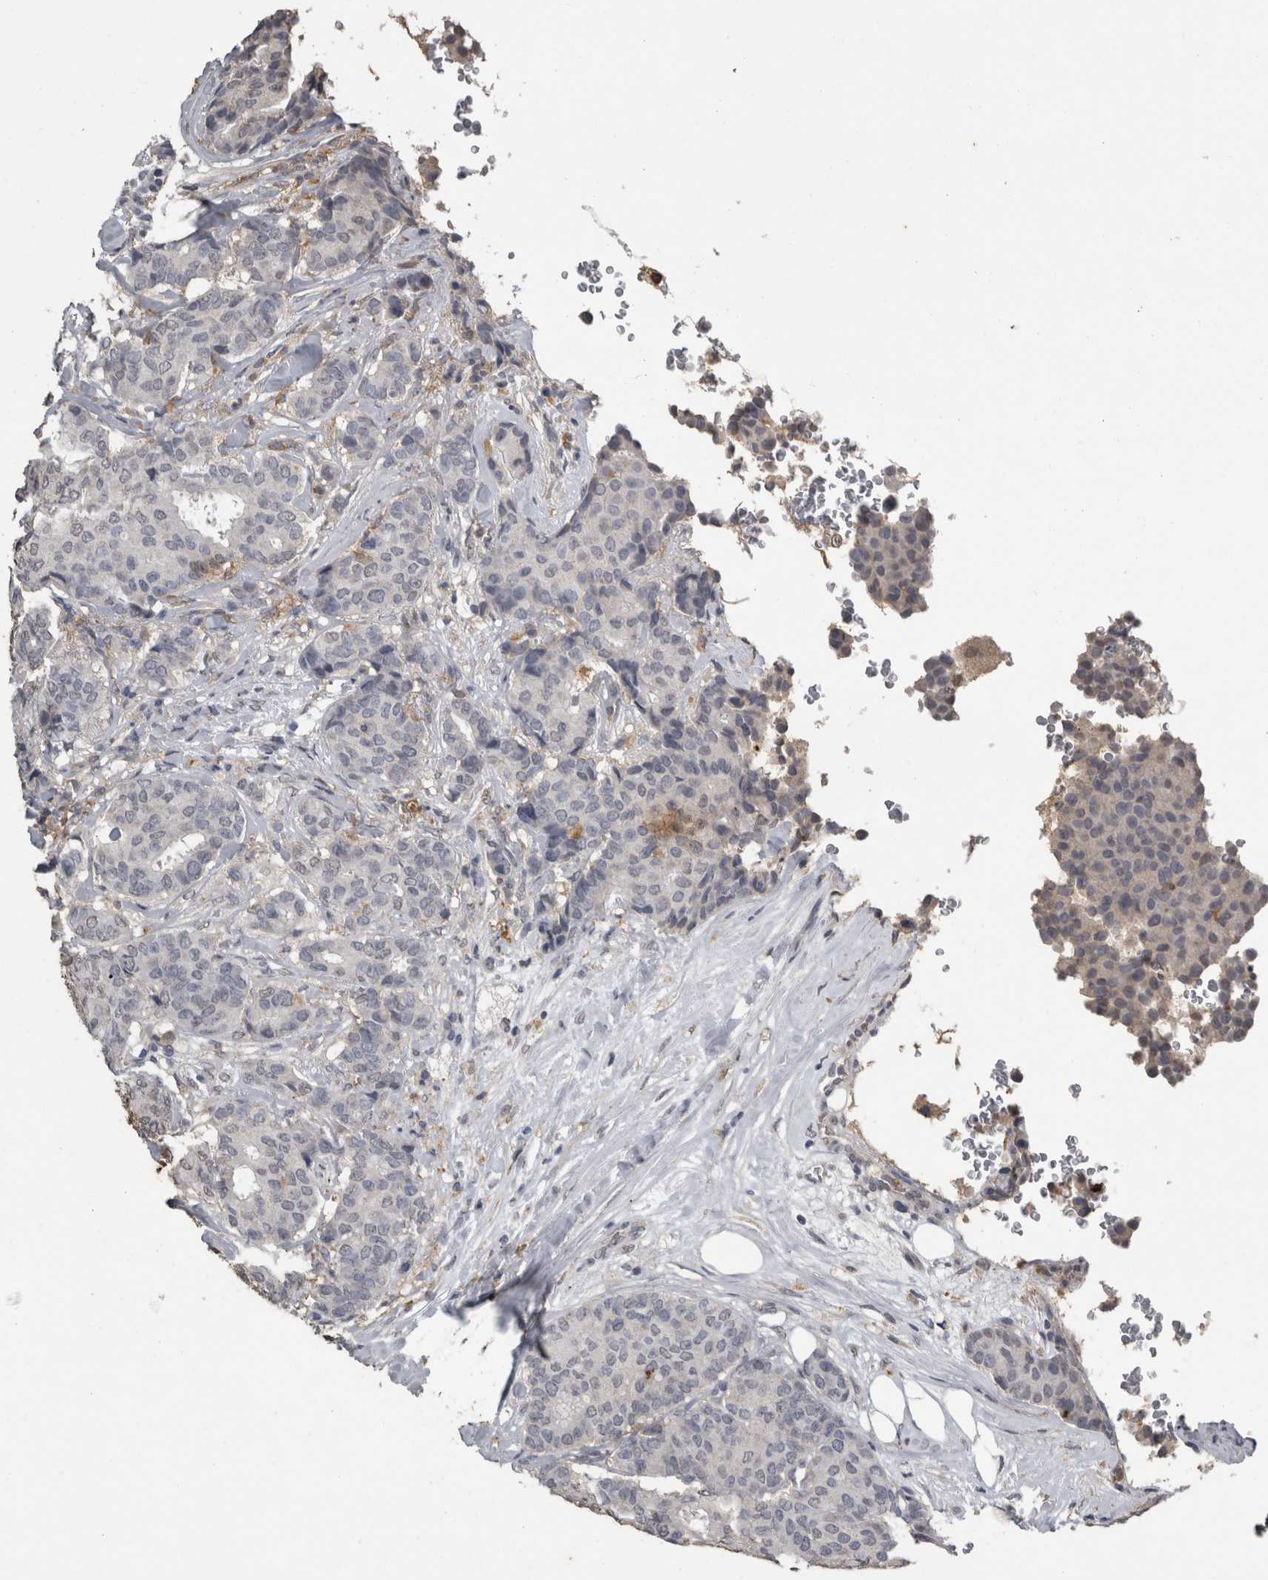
{"staining": {"intensity": "negative", "quantity": "none", "location": "none"}, "tissue": "breast cancer", "cell_type": "Tumor cells", "image_type": "cancer", "snomed": [{"axis": "morphology", "description": "Duct carcinoma"}, {"axis": "topography", "description": "Breast"}], "caption": "A photomicrograph of human breast infiltrating ductal carcinoma is negative for staining in tumor cells.", "gene": "PIK3AP1", "patient": {"sex": "female", "age": 75}}